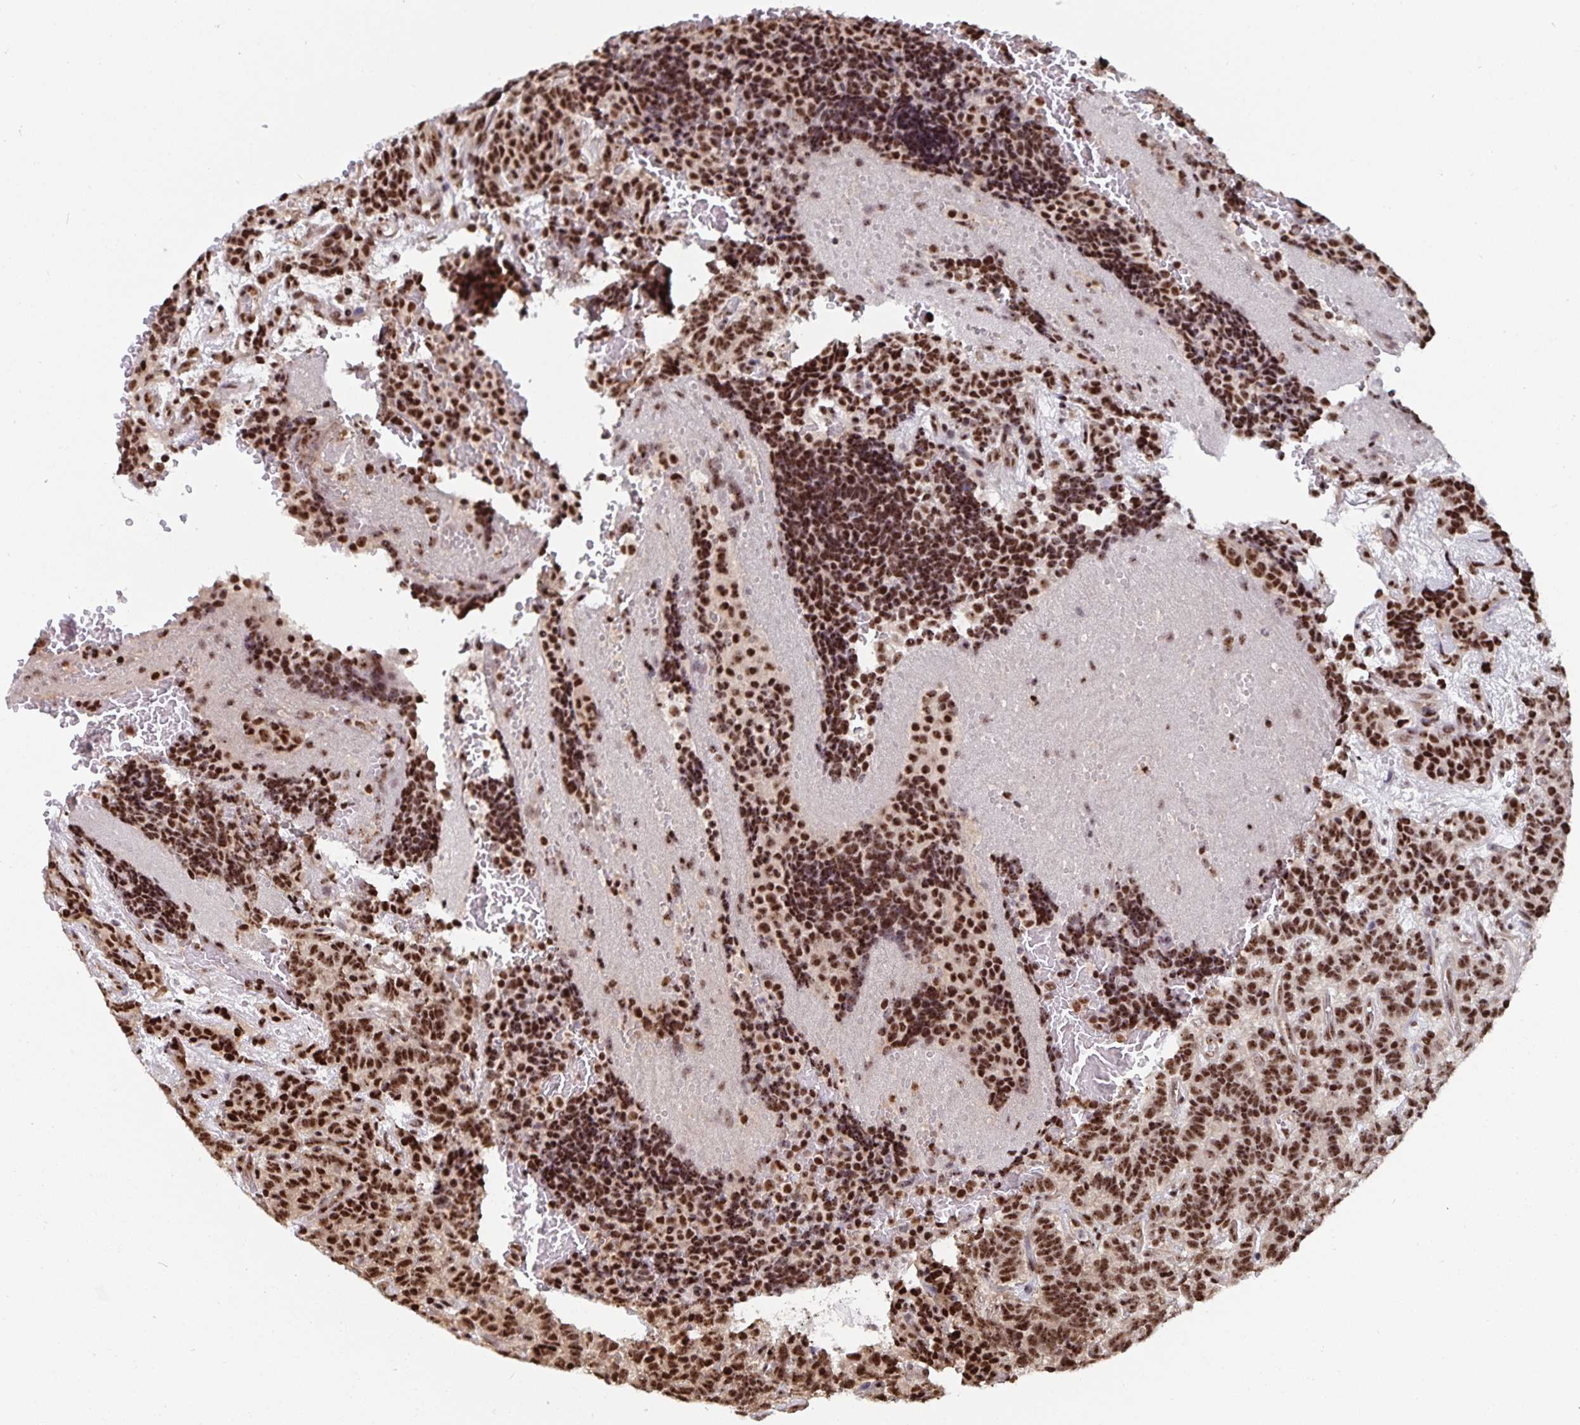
{"staining": {"intensity": "strong", "quantity": ">75%", "location": "nuclear"}, "tissue": "carcinoid", "cell_type": "Tumor cells", "image_type": "cancer", "snomed": [{"axis": "morphology", "description": "Carcinoid, malignant, NOS"}, {"axis": "topography", "description": "Pancreas"}], "caption": "This is an image of immunohistochemistry (IHC) staining of carcinoid (malignant), which shows strong staining in the nuclear of tumor cells.", "gene": "LAS1L", "patient": {"sex": "male", "age": 36}}